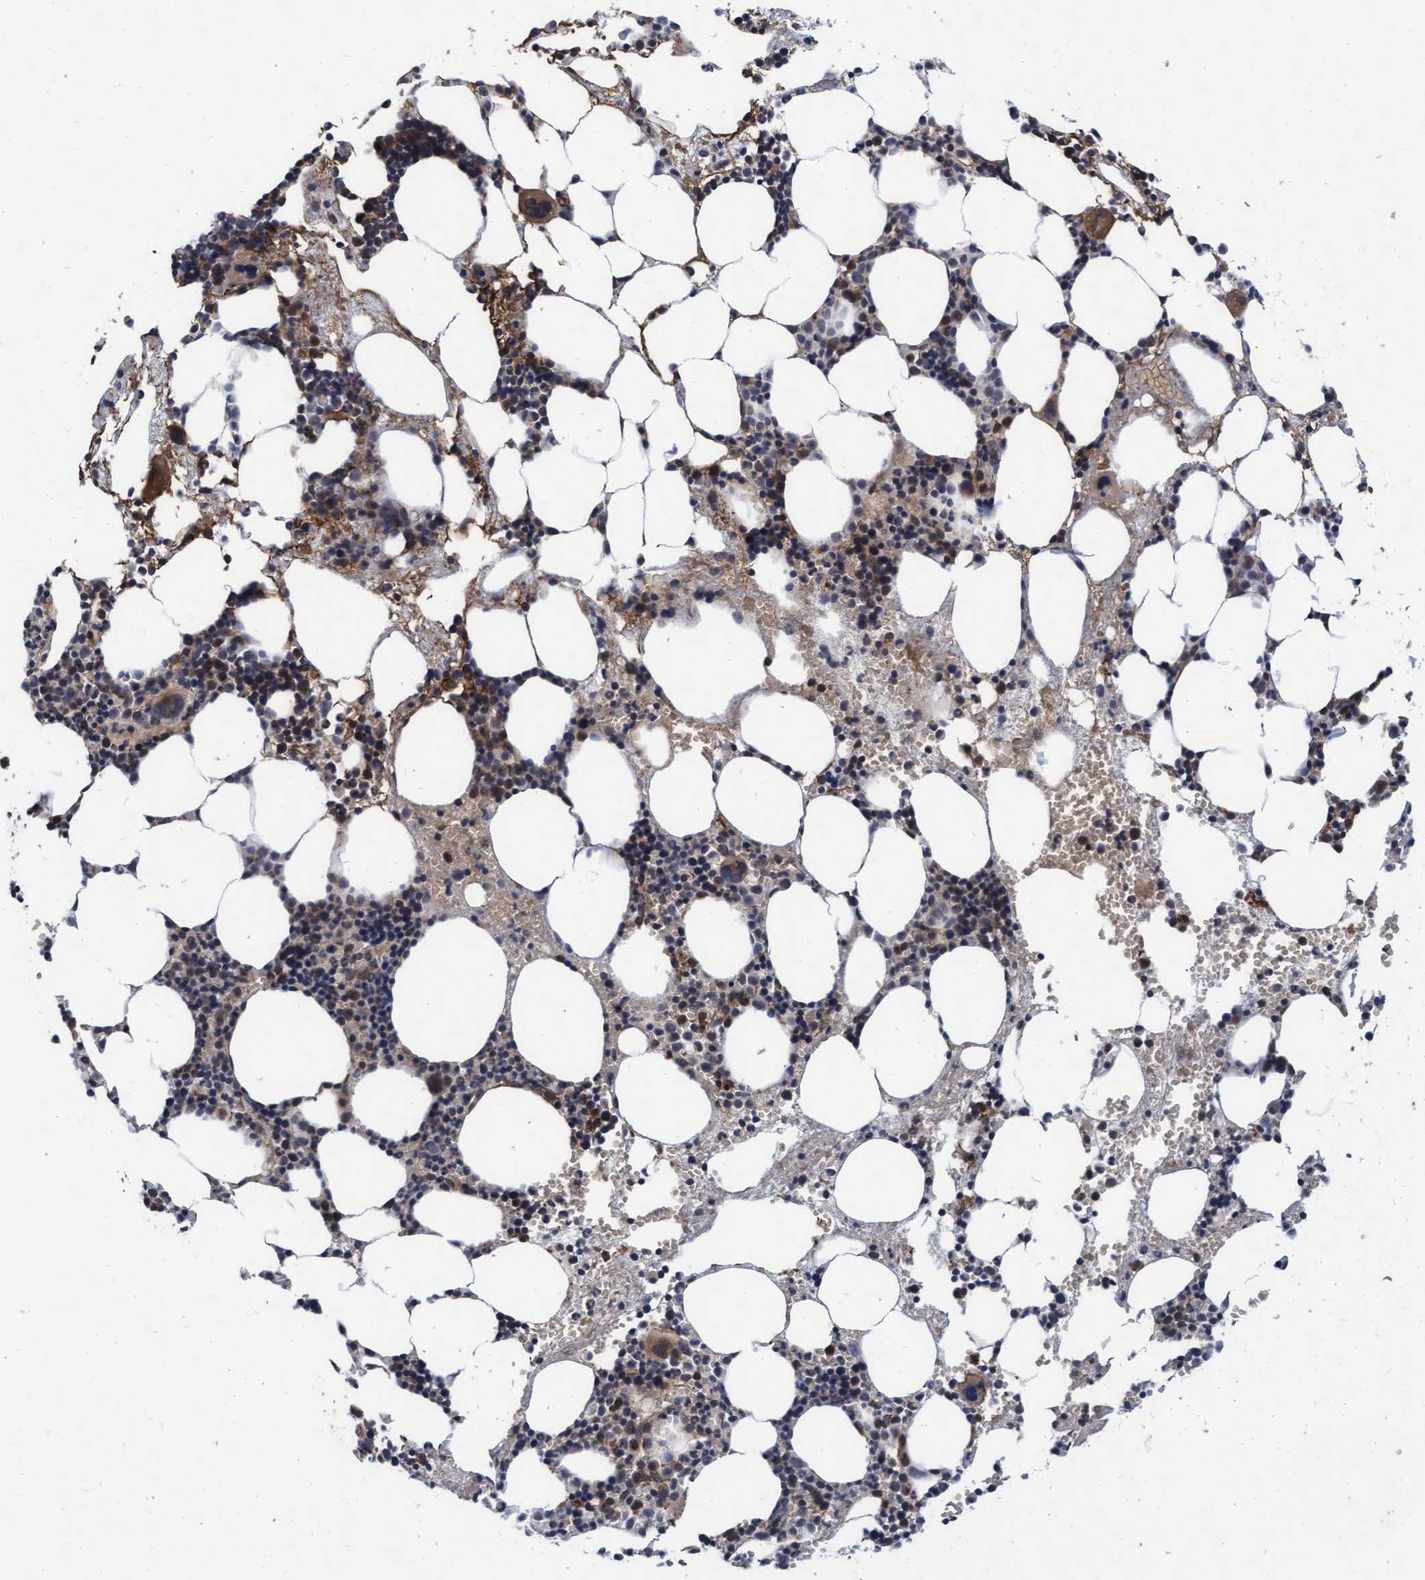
{"staining": {"intensity": "weak", "quantity": "25%-75%", "location": "cytoplasmic/membranous"}, "tissue": "bone marrow", "cell_type": "Hematopoietic cells", "image_type": "normal", "snomed": [{"axis": "morphology", "description": "Normal tissue, NOS"}, {"axis": "morphology", "description": "Inflammation, NOS"}, {"axis": "topography", "description": "Bone marrow"}], "caption": "Protein positivity by immunohistochemistry demonstrates weak cytoplasmic/membranous staining in approximately 25%-75% of hematopoietic cells in benign bone marrow.", "gene": "EFCAB13", "patient": {"sex": "female", "age": 67}}